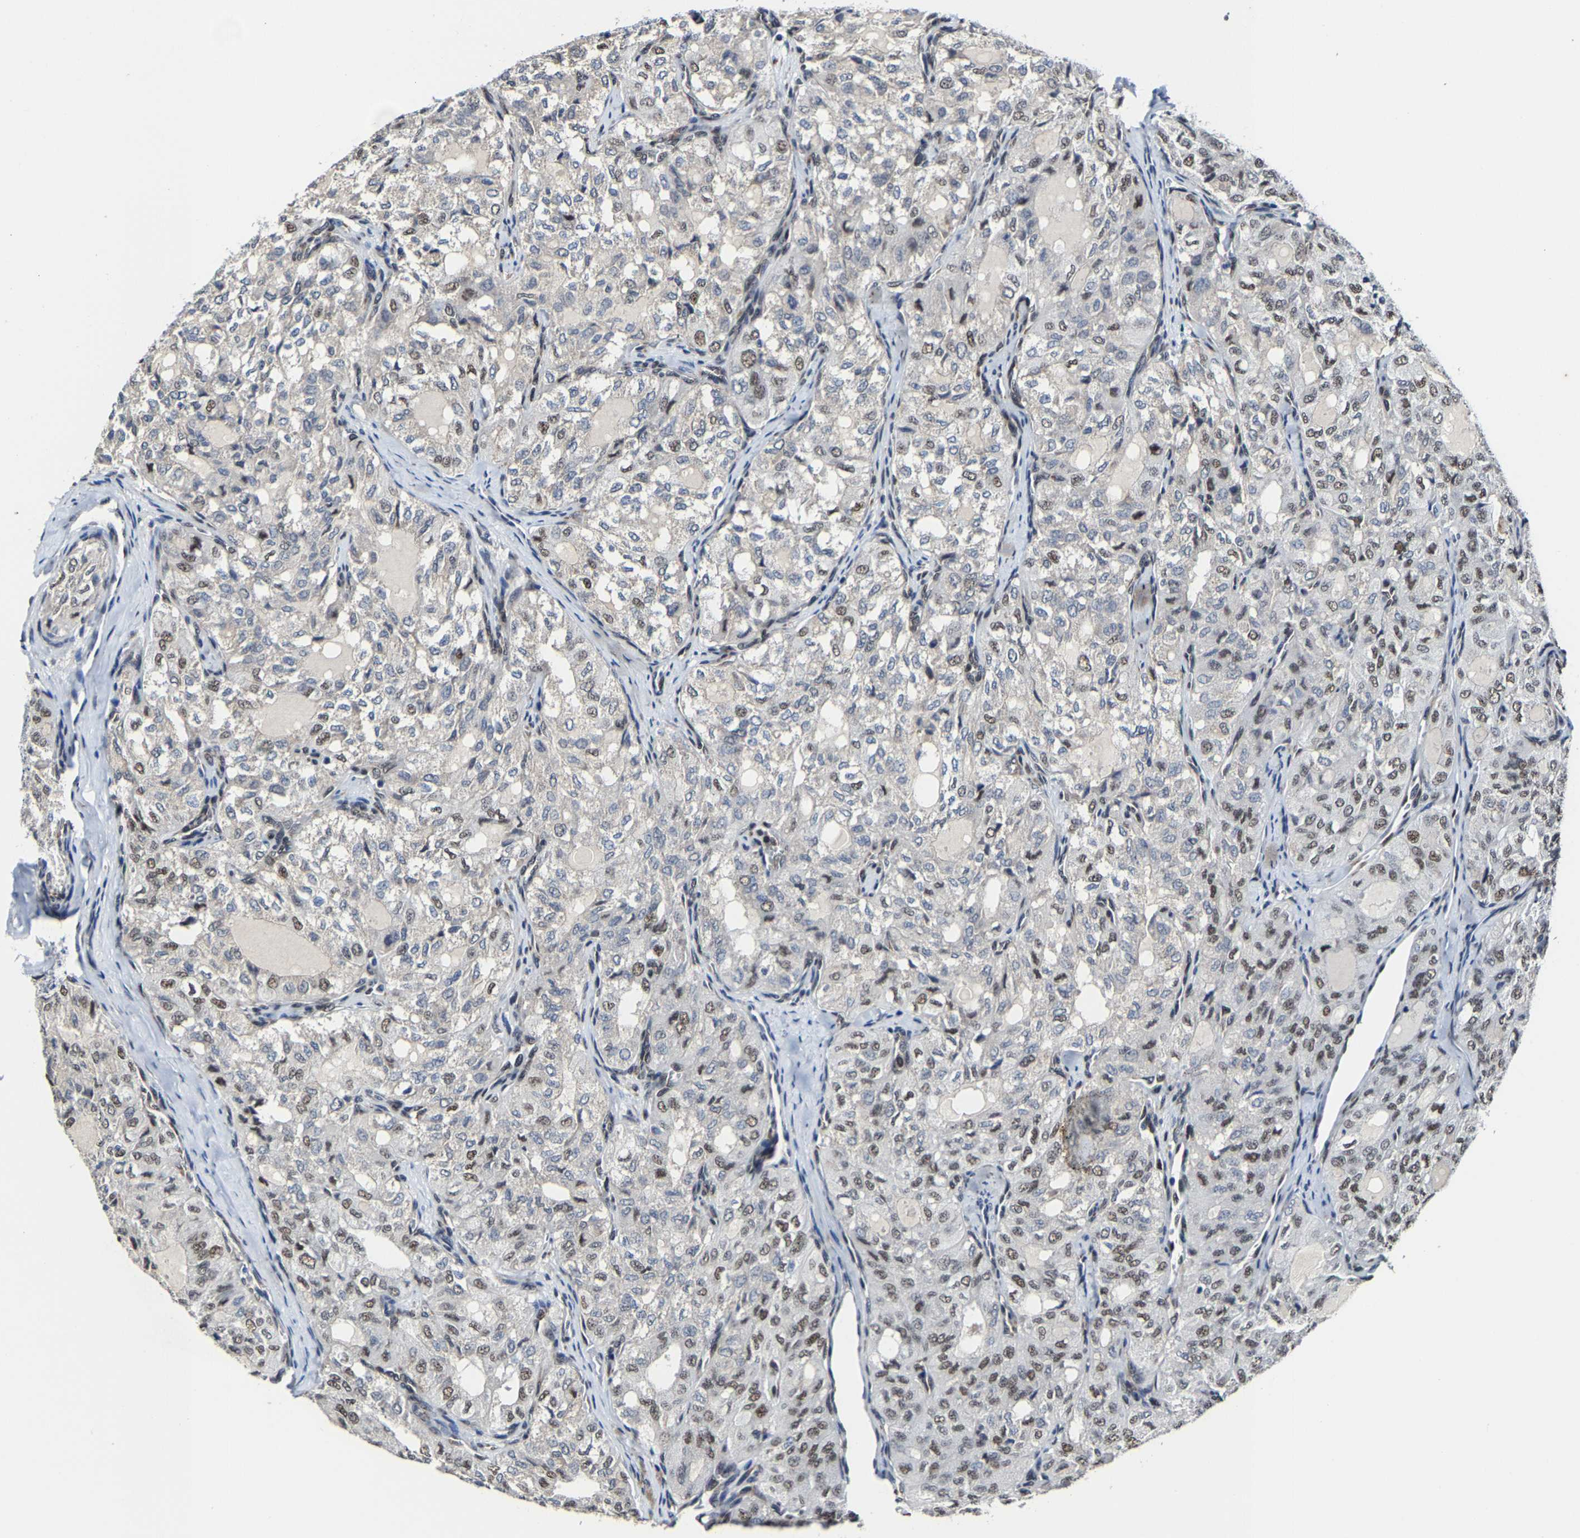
{"staining": {"intensity": "moderate", "quantity": "25%-75%", "location": "nuclear"}, "tissue": "thyroid cancer", "cell_type": "Tumor cells", "image_type": "cancer", "snomed": [{"axis": "morphology", "description": "Follicular adenoma carcinoma, NOS"}, {"axis": "topography", "description": "Thyroid gland"}], "caption": "Protein analysis of thyroid cancer tissue shows moderate nuclear staining in approximately 25%-75% of tumor cells. (IHC, brightfield microscopy, high magnification).", "gene": "METTL1", "patient": {"sex": "male", "age": 75}}